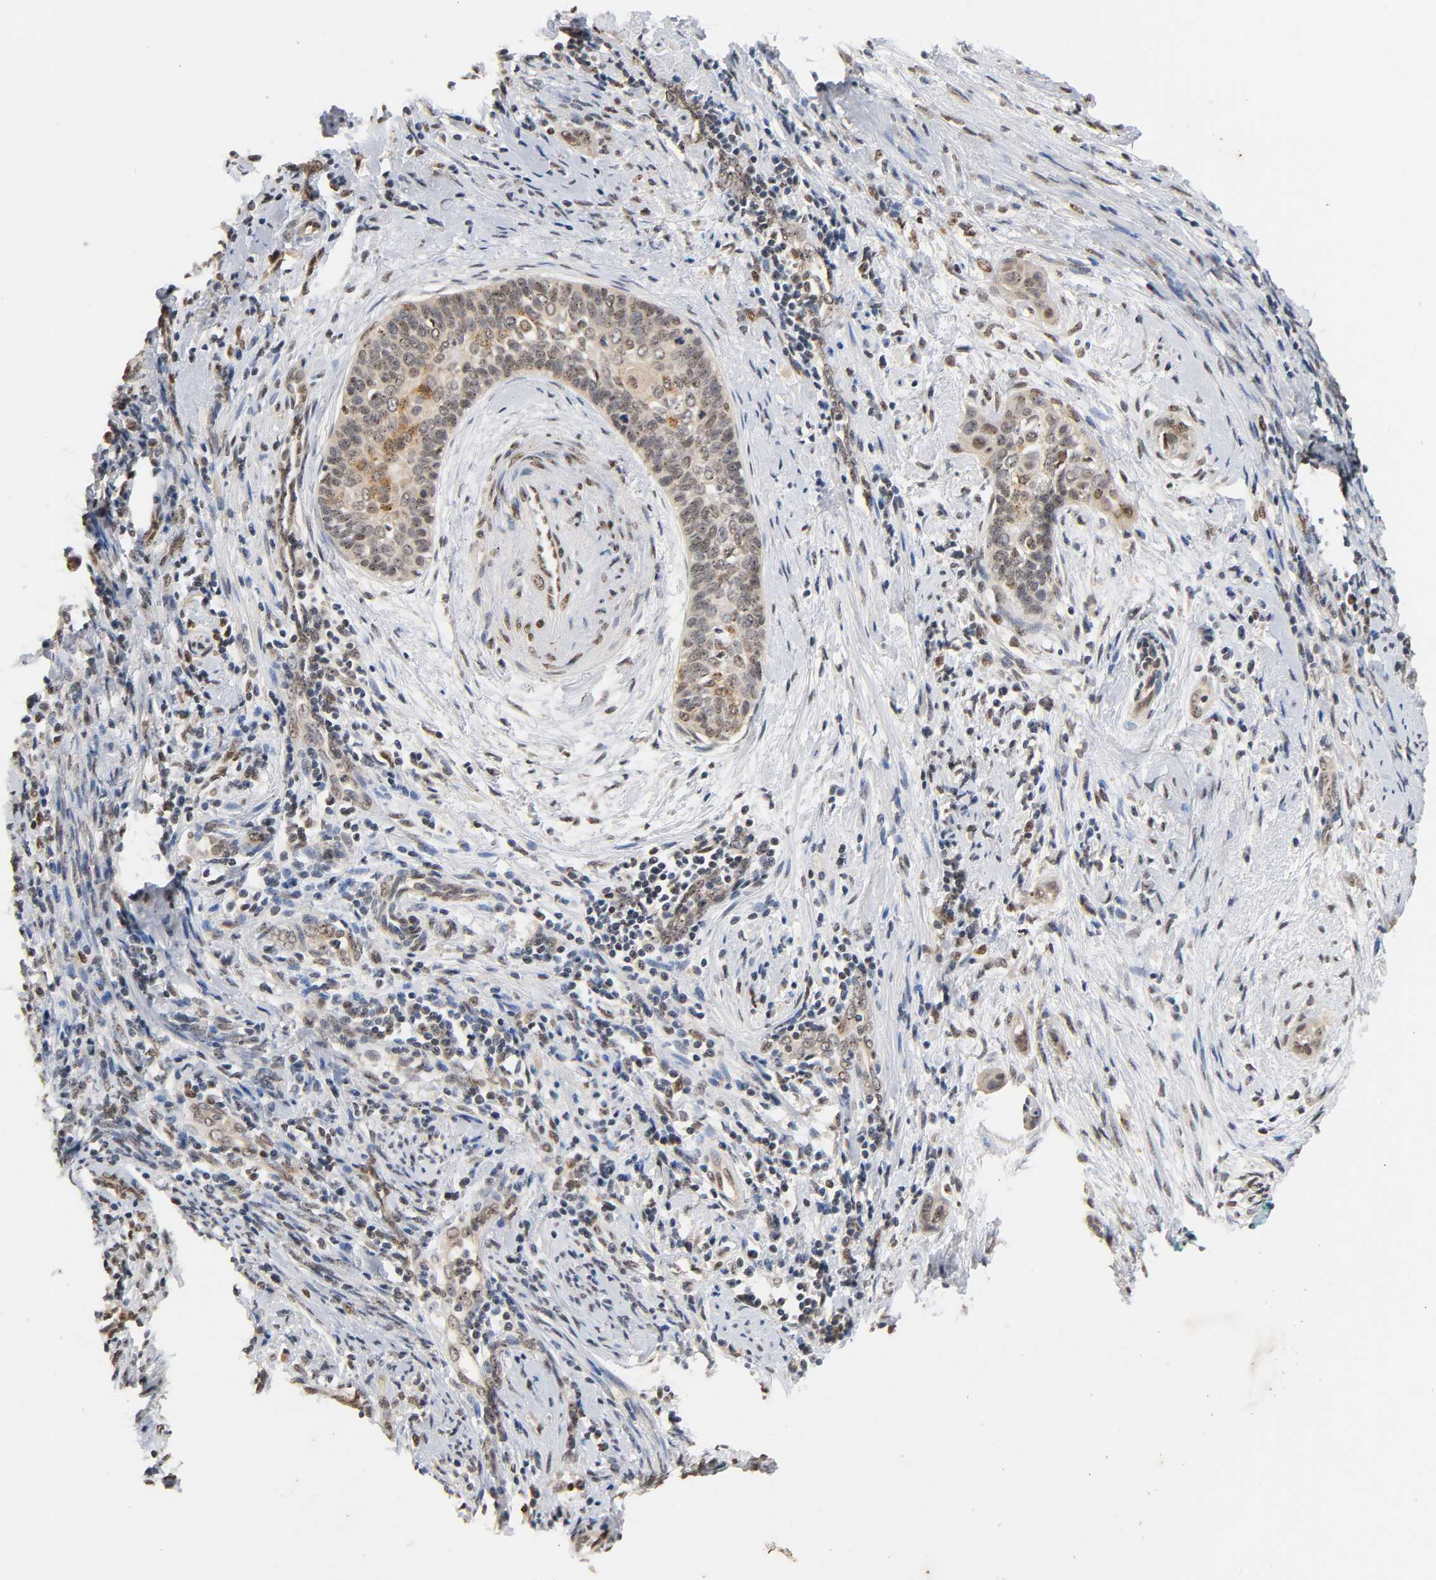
{"staining": {"intensity": "moderate", "quantity": "<25%", "location": "cytoplasmic/membranous,nuclear"}, "tissue": "cervical cancer", "cell_type": "Tumor cells", "image_type": "cancer", "snomed": [{"axis": "morphology", "description": "Squamous cell carcinoma, NOS"}, {"axis": "topography", "description": "Cervix"}], "caption": "Immunohistochemistry (IHC) (DAB (3,3'-diaminobenzidine)) staining of human squamous cell carcinoma (cervical) exhibits moderate cytoplasmic/membranous and nuclear protein expression in about <25% of tumor cells.", "gene": "UBC", "patient": {"sex": "female", "age": 33}}